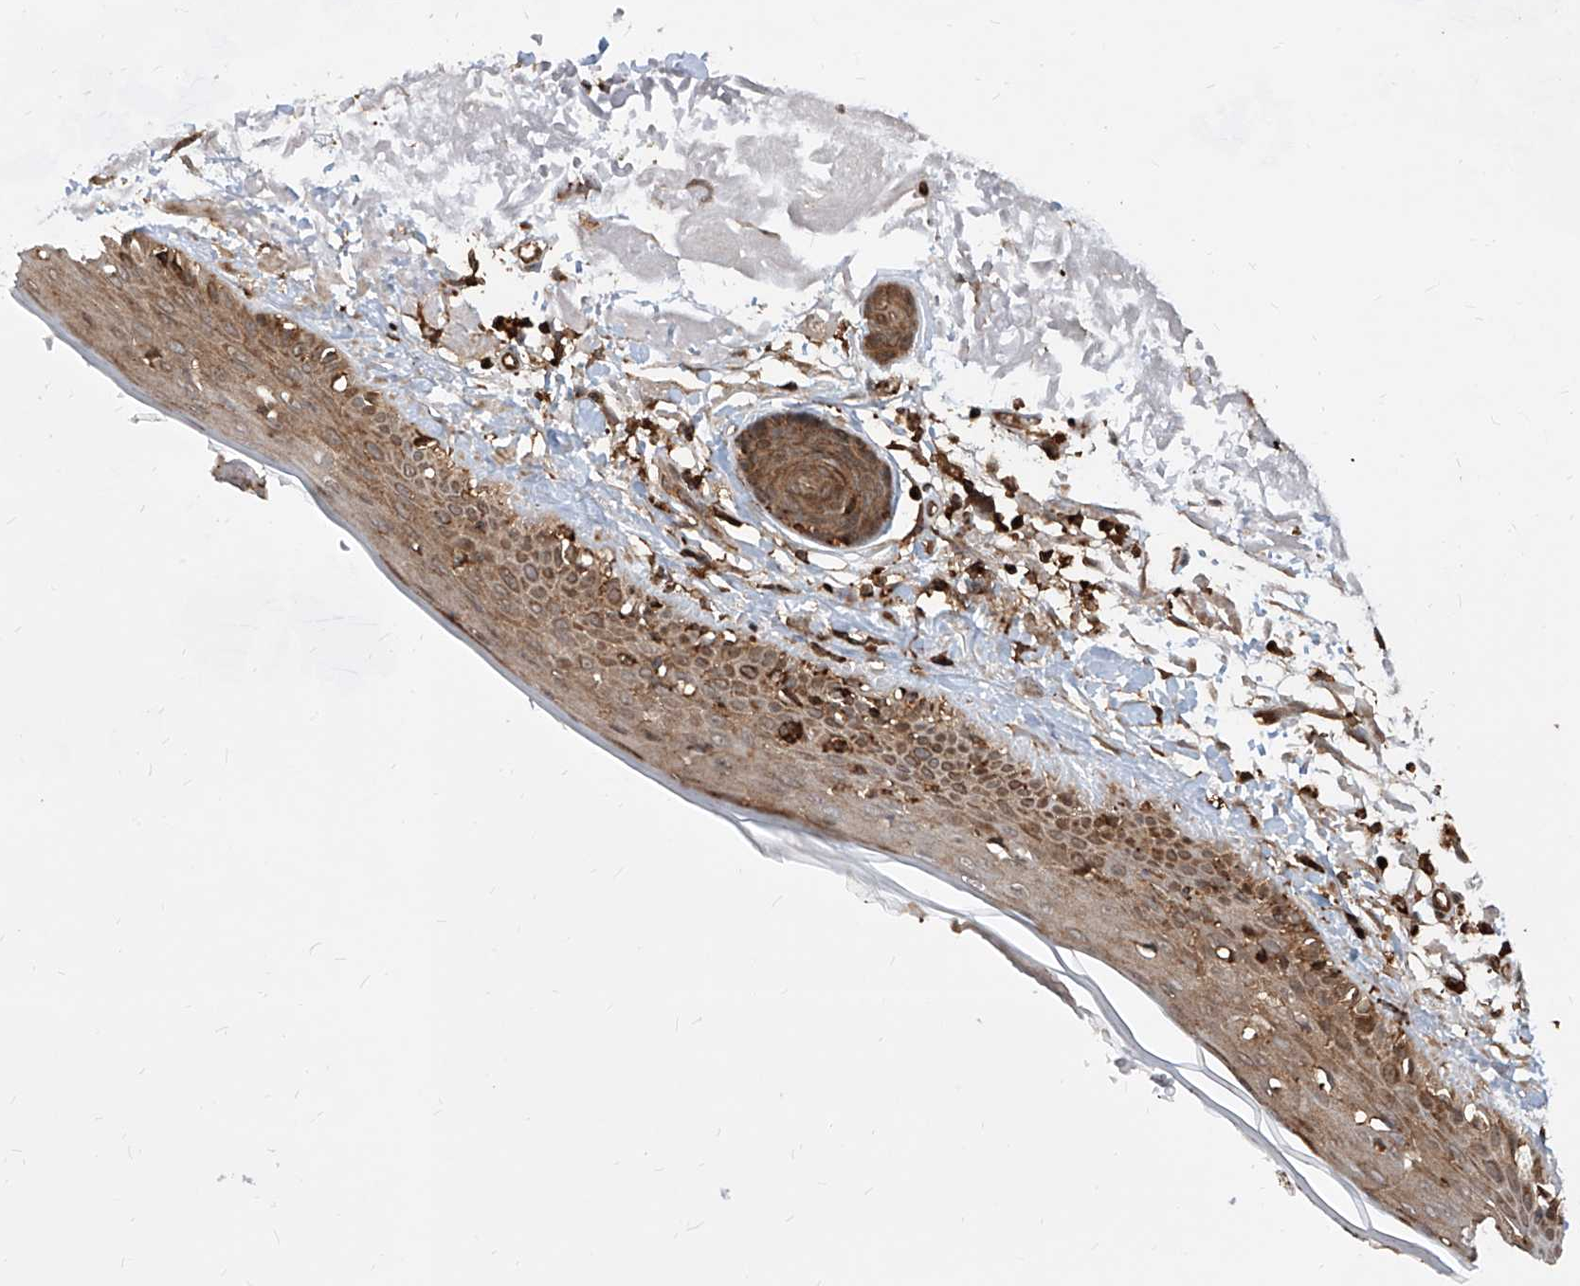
{"staining": {"intensity": "moderate", "quantity": ">75%", "location": "cytoplasmic/membranous"}, "tissue": "skin", "cell_type": "Fibroblasts", "image_type": "normal", "snomed": [{"axis": "morphology", "description": "Normal tissue, NOS"}, {"axis": "topography", "description": "Skin"}, {"axis": "topography", "description": "Skeletal muscle"}], "caption": "Fibroblasts reveal medium levels of moderate cytoplasmic/membranous positivity in approximately >75% of cells in unremarkable skin.", "gene": "MAGED2", "patient": {"sex": "male", "age": 83}}